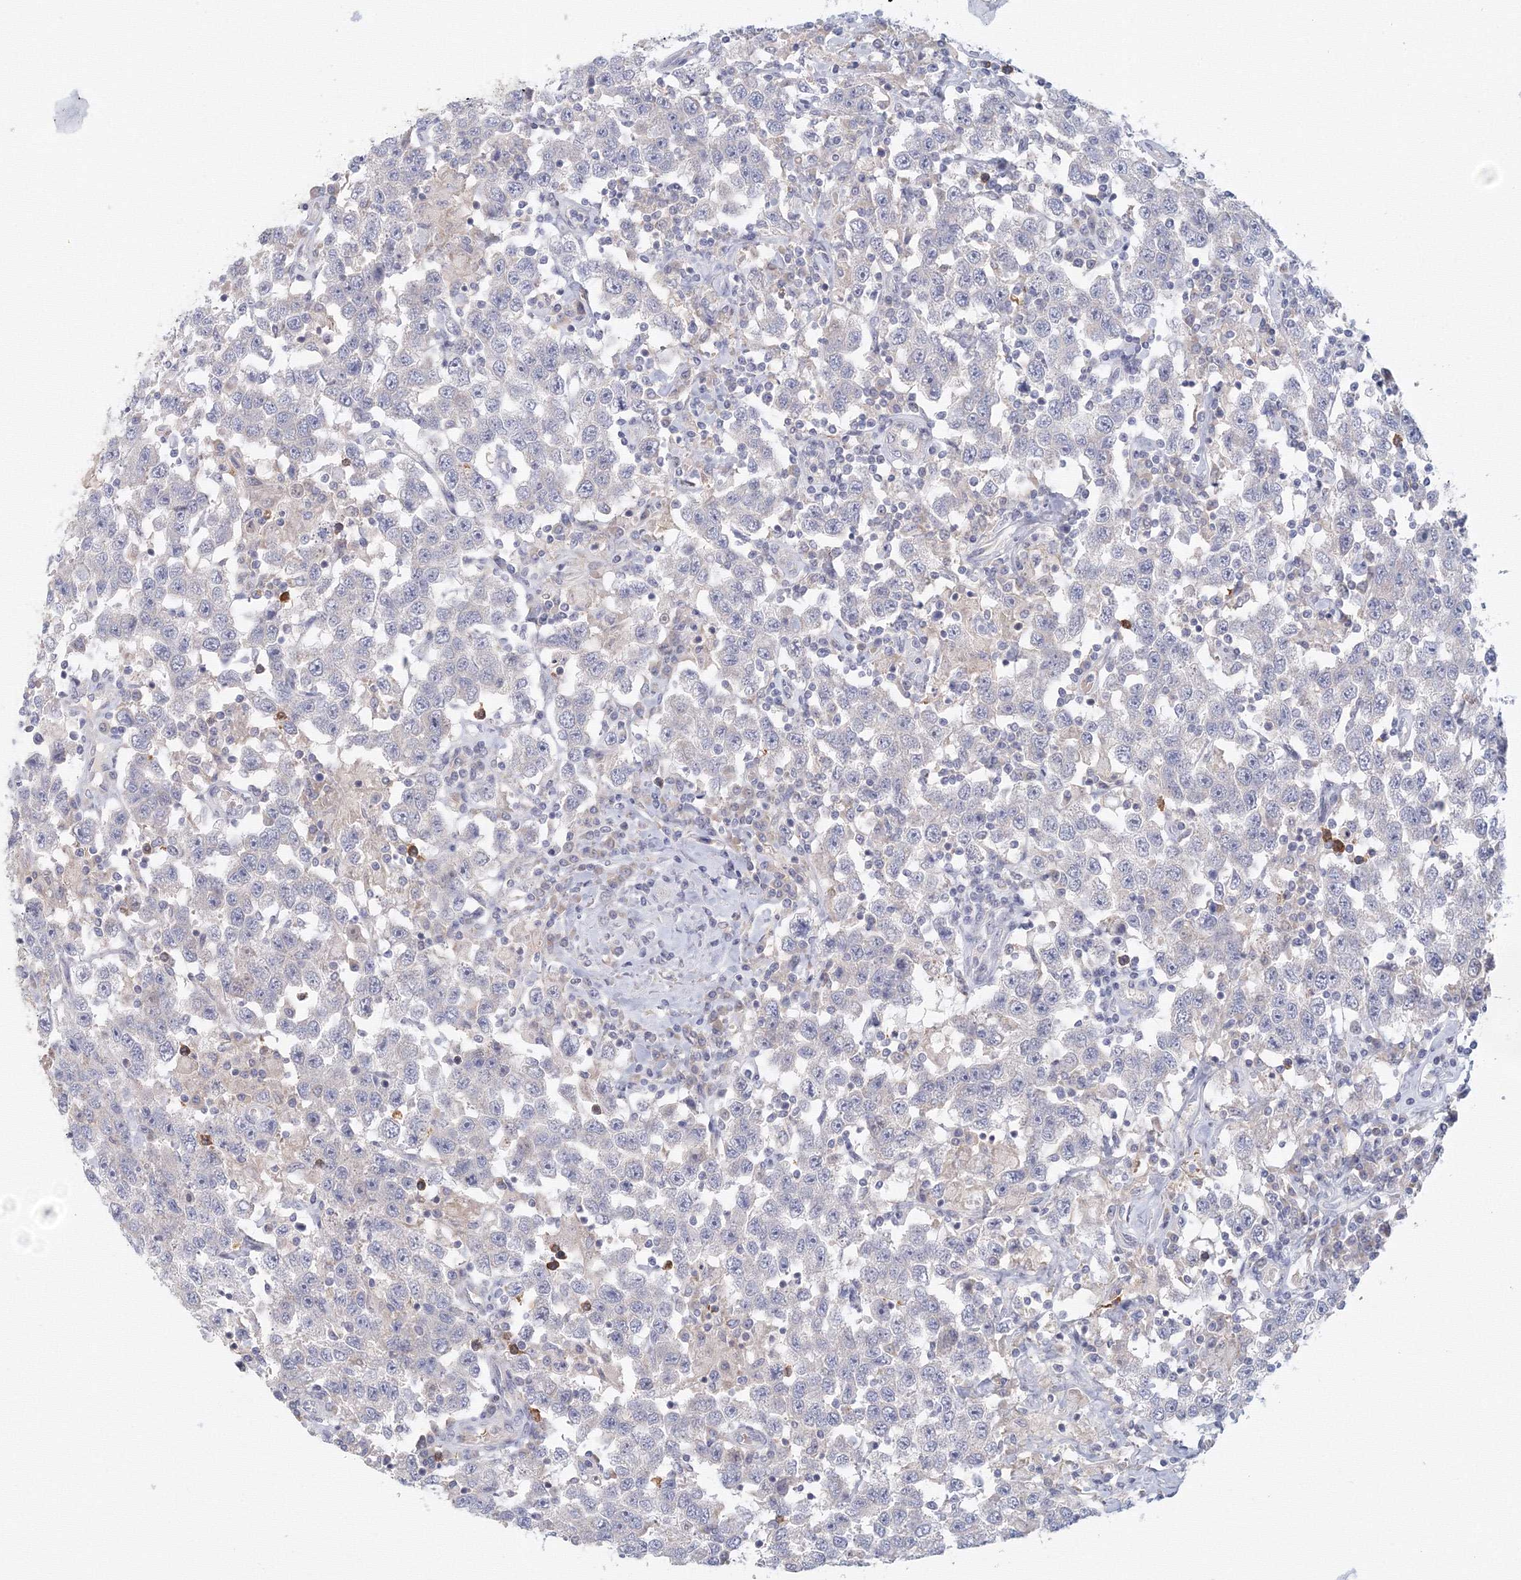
{"staining": {"intensity": "negative", "quantity": "none", "location": "none"}, "tissue": "testis cancer", "cell_type": "Tumor cells", "image_type": "cancer", "snomed": [{"axis": "morphology", "description": "Seminoma, NOS"}, {"axis": "topography", "description": "Testis"}], "caption": "Tumor cells are negative for brown protein staining in seminoma (testis).", "gene": "TACC2", "patient": {"sex": "male", "age": 41}}